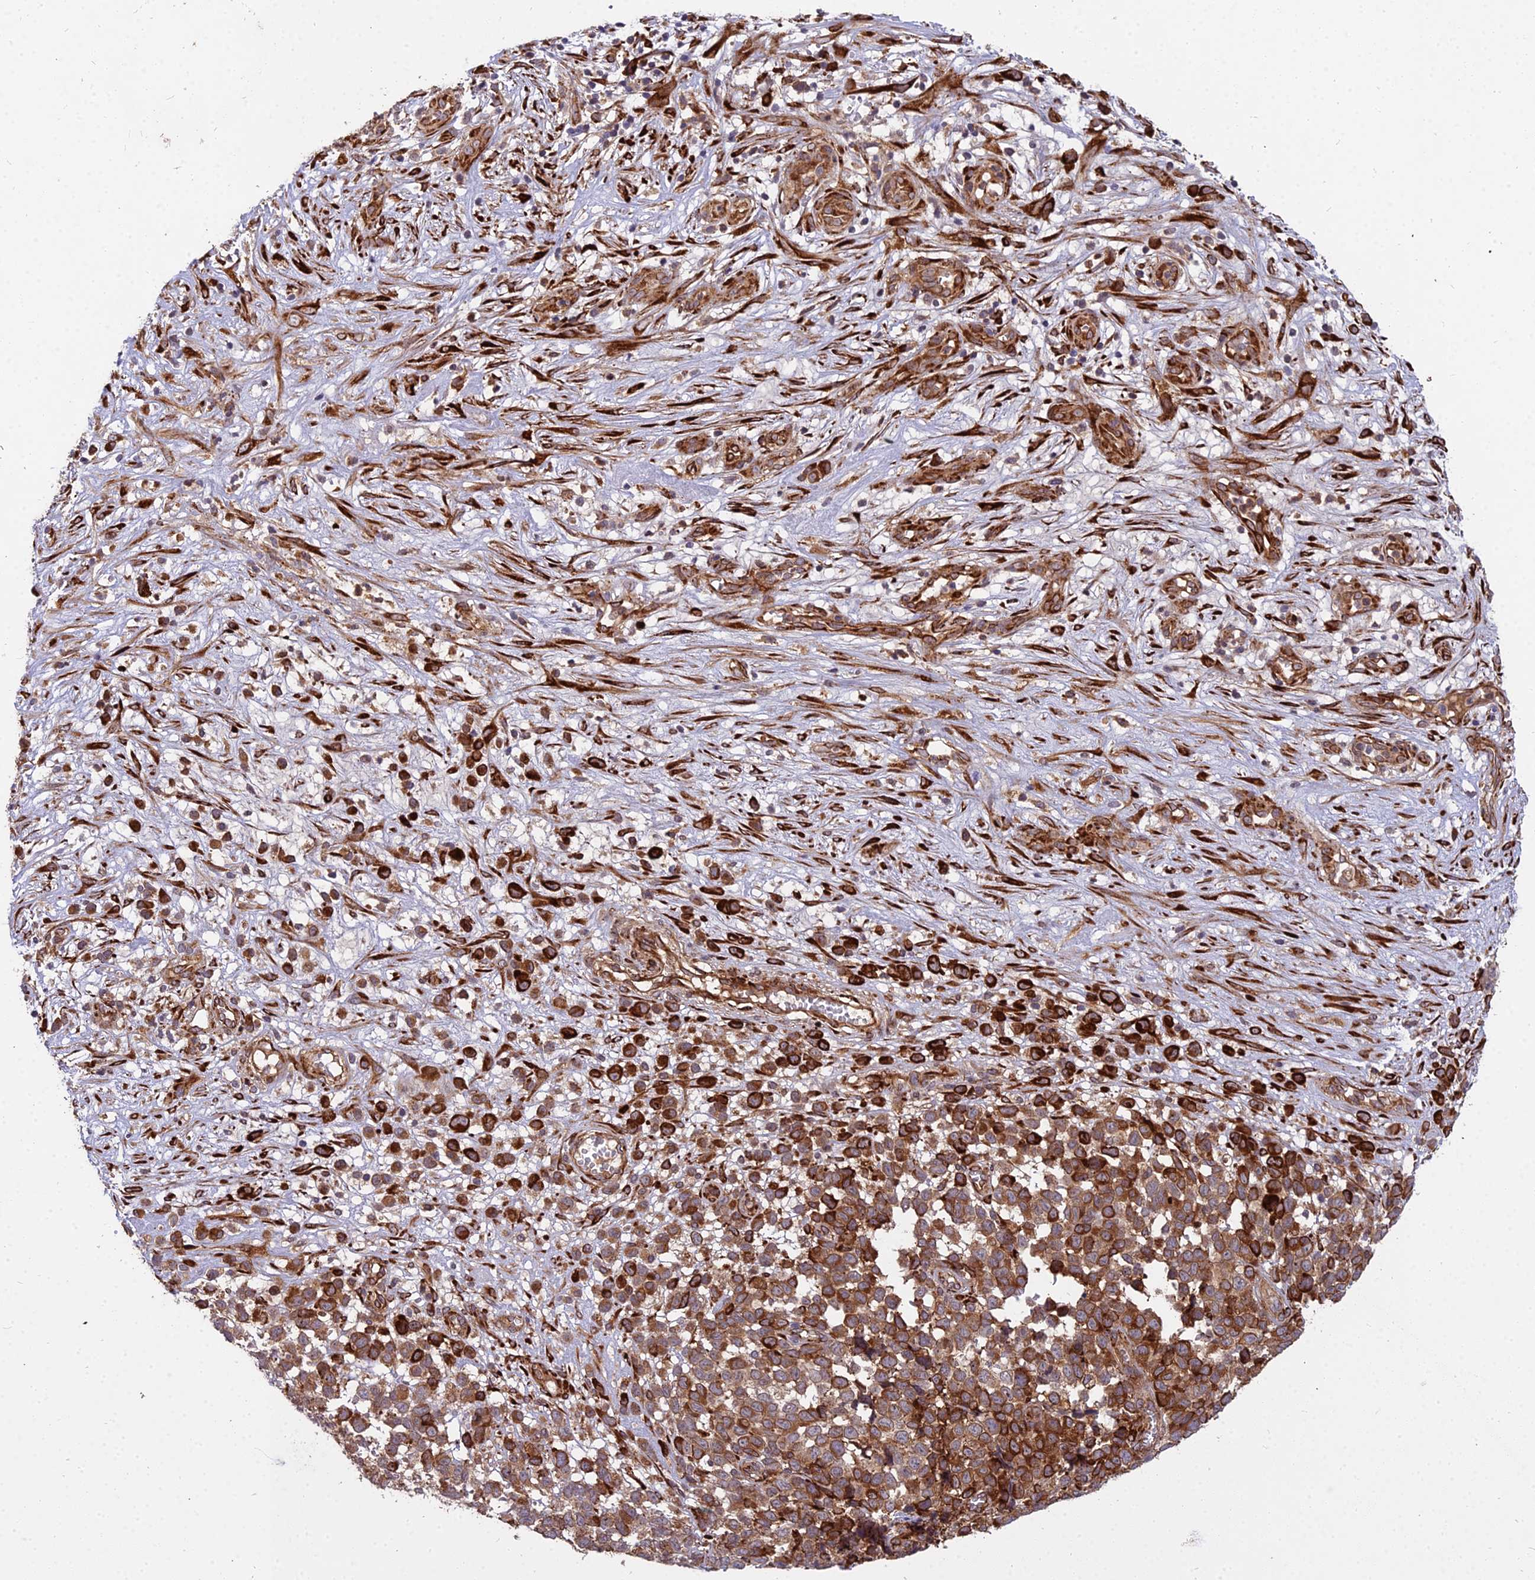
{"staining": {"intensity": "strong", "quantity": "25%-75%", "location": "cytoplasmic/membranous"}, "tissue": "melanoma", "cell_type": "Tumor cells", "image_type": "cancer", "snomed": [{"axis": "morphology", "description": "Malignant melanoma, NOS"}, {"axis": "topography", "description": "Nose, NOS"}], "caption": "IHC (DAB (3,3'-diaminobenzidine)) staining of malignant melanoma reveals strong cytoplasmic/membranous protein positivity in approximately 25%-75% of tumor cells.", "gene": "NDUFAF7", "patient": {"sex": "female", "age": 48}}